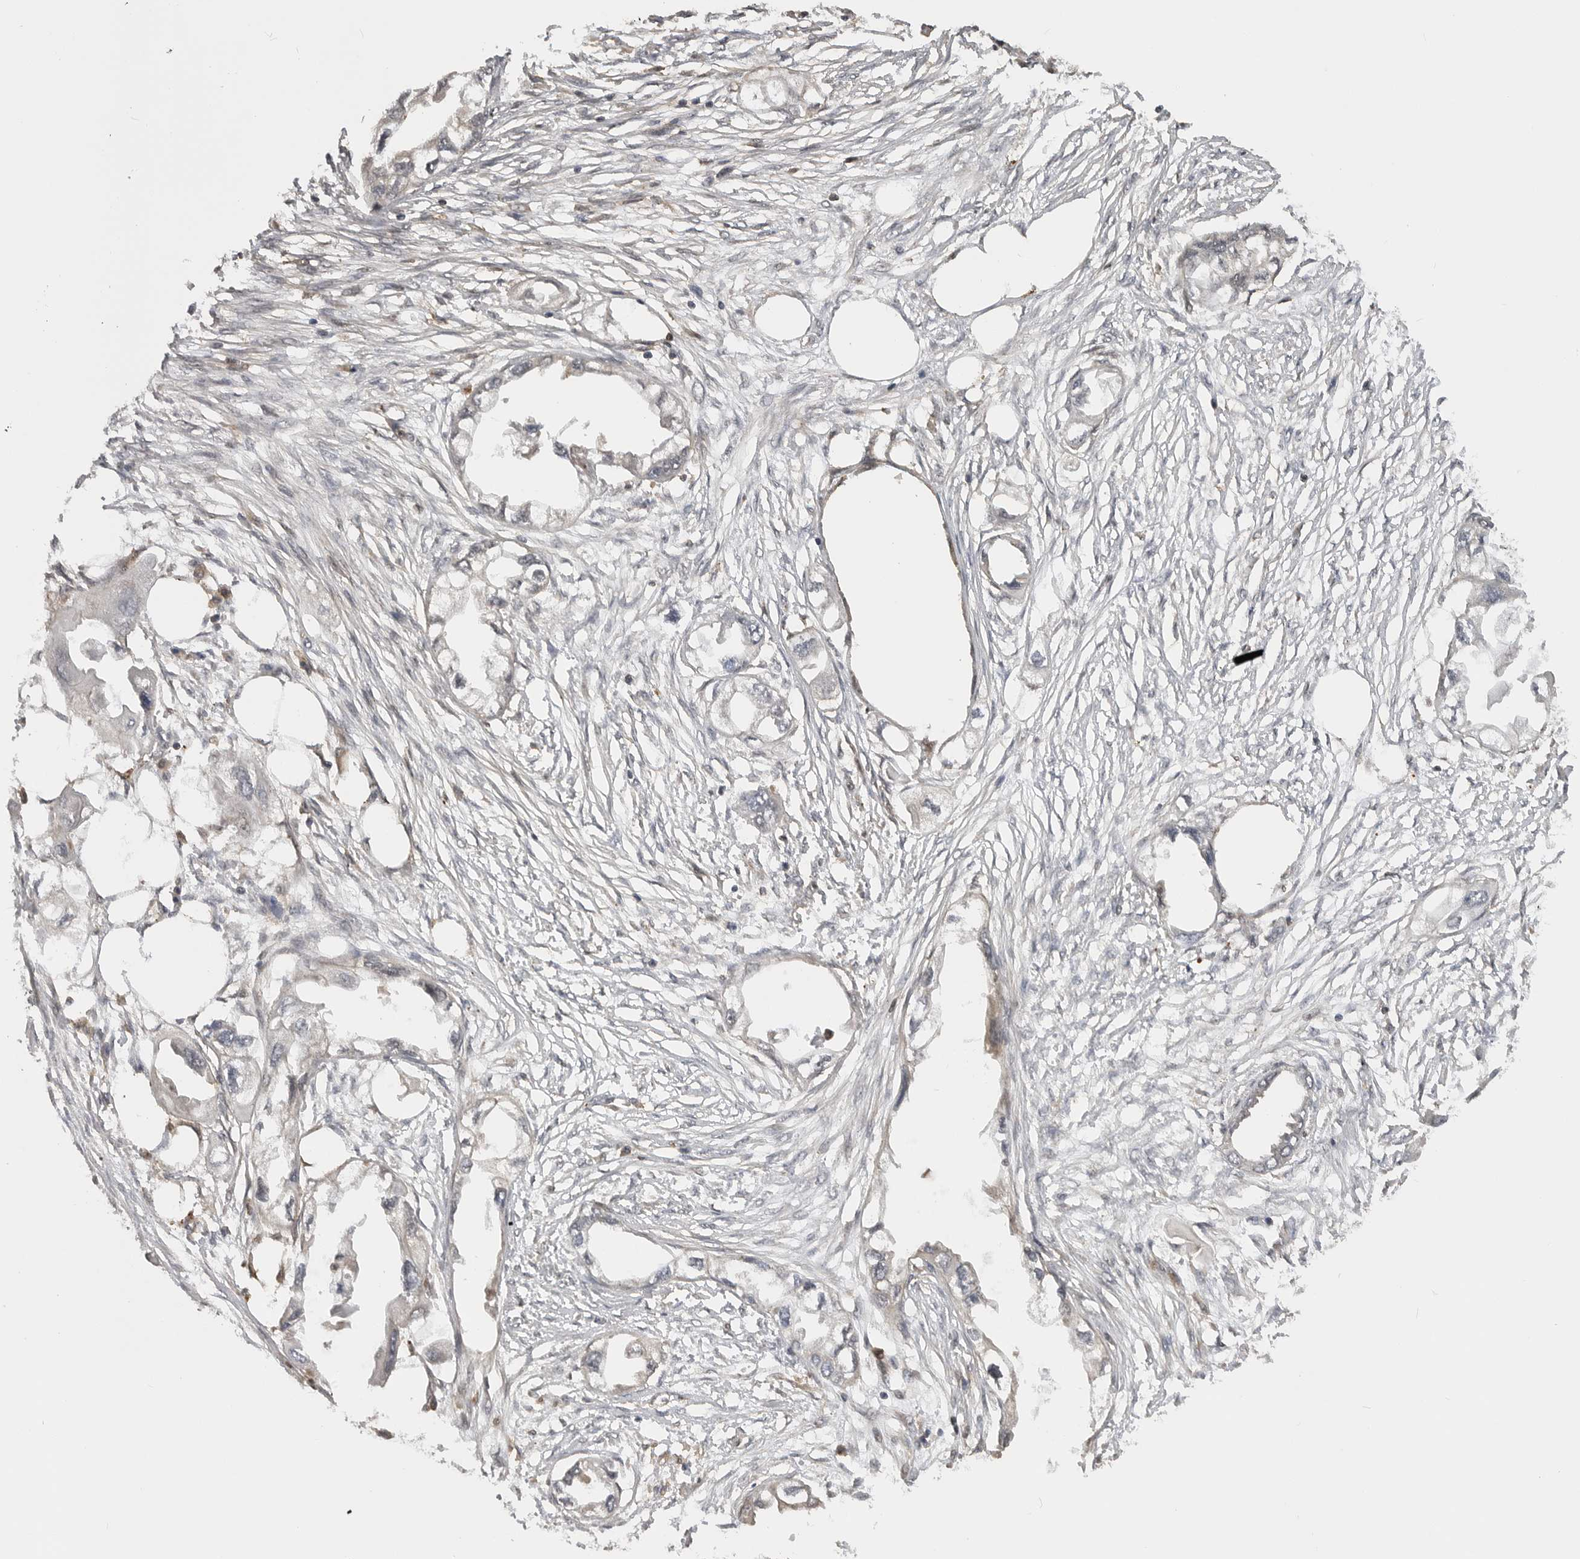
{"staining": {"intensity": "negative", "quantity": "none", "location": "none"}, "tissue": "endometrial cancer", "cell_type": "Tumor cells", "image_type": "cancer", "snomed": [{"axis": "morphology", "description": "Adenocarcinoma, NOS"}, {"axis": "morphology", "description": "Adenocarcinoma, metastatic, NOS"}, {"axis": "topography", "description": "Adipose tissue"}, {"axis": "topography", "description": "Endometrium"}], "caption": "There is no significant staining in tumor cells of endometrial cancer.", "gene": "TRIM56", "patient": {"sex": "female", "age": 67}}